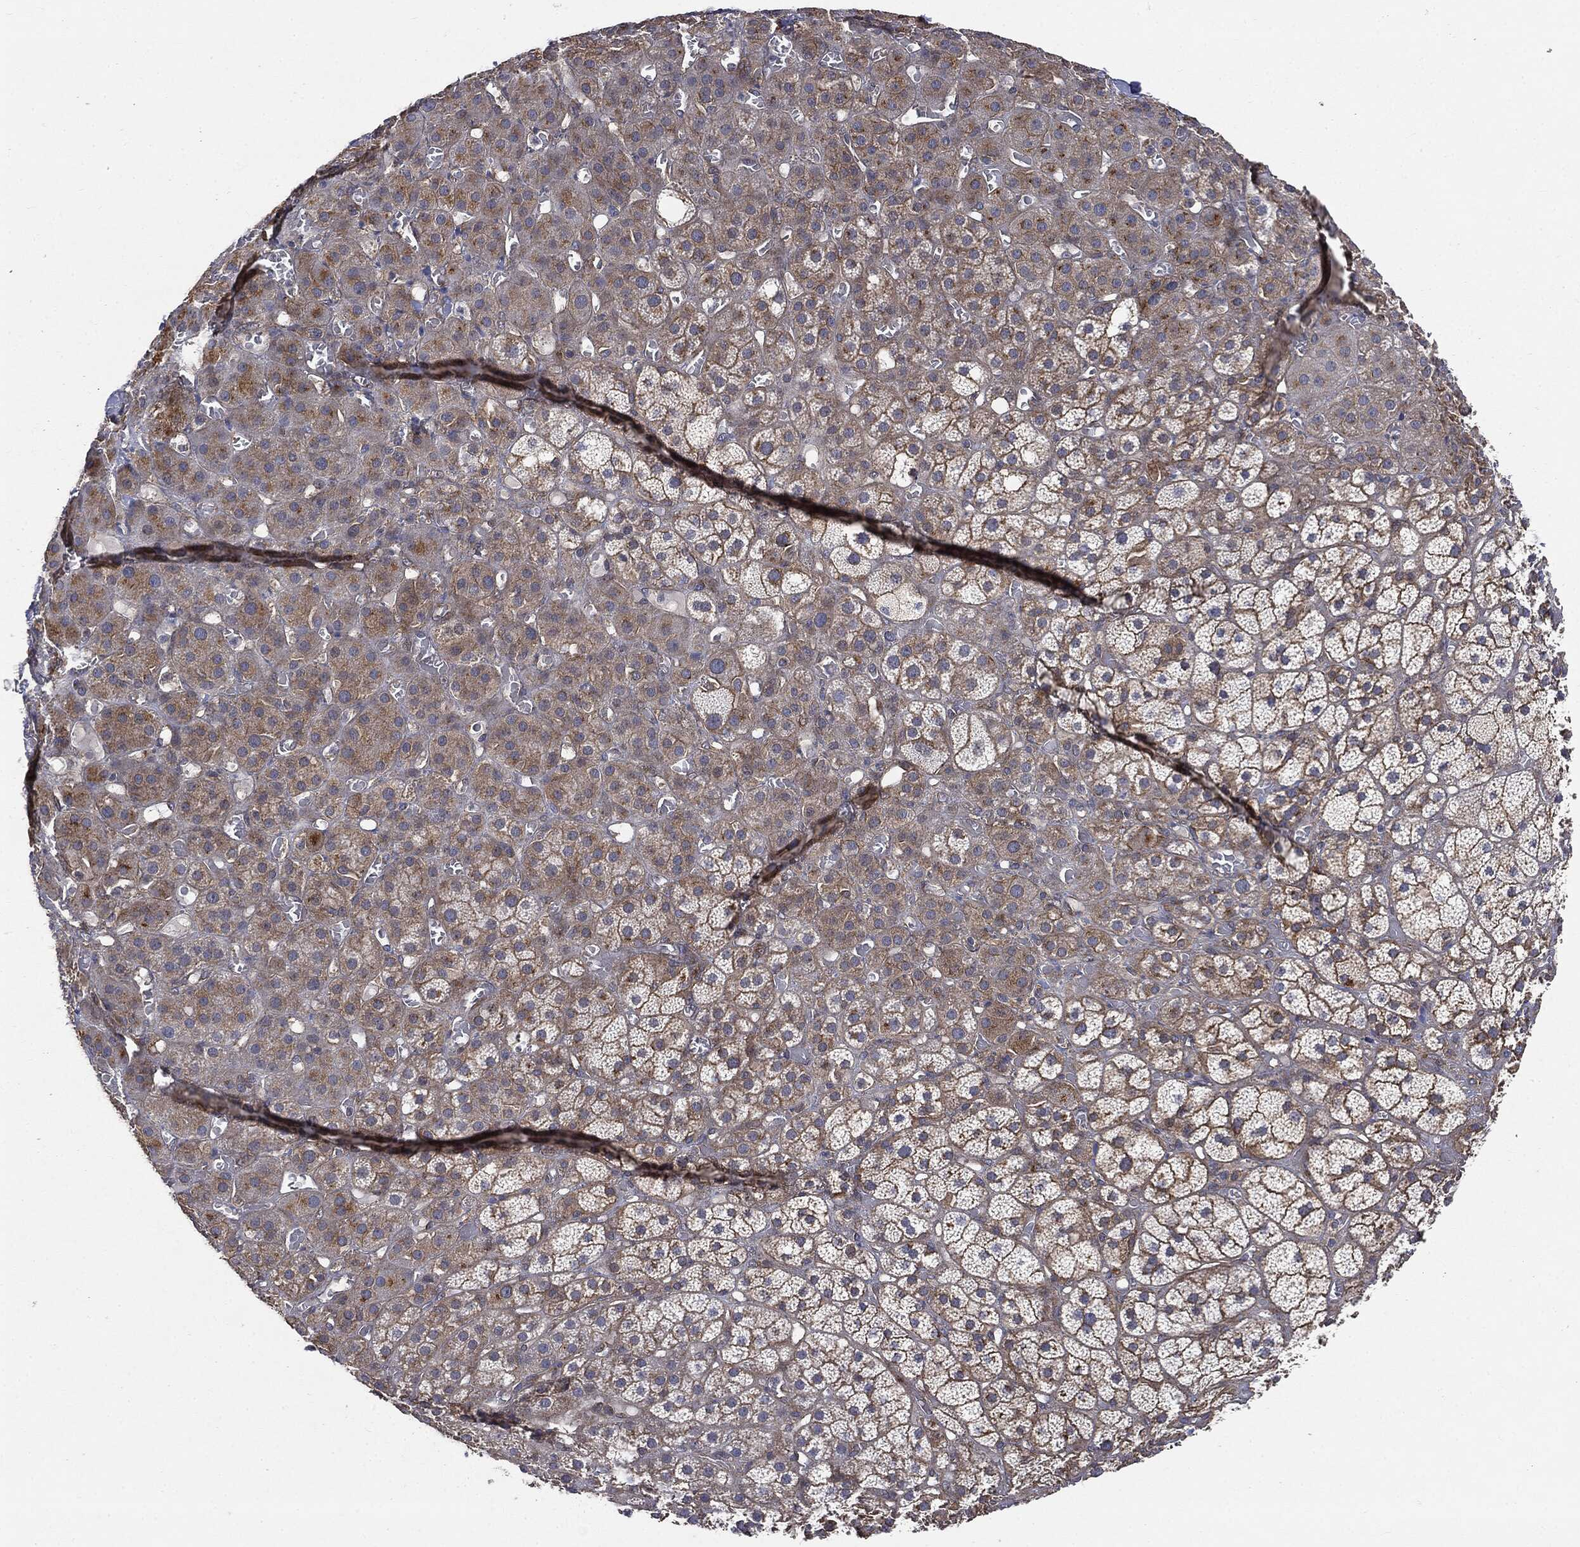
{"staining": {"intensity": "moderate", "quantity": "25%-75%", "location": "cytoplasmic/membranous"}, "tissue": "adrenal gland", "cell_type": "Glandular cells", "image_type": "normal", "snomed": [{"axis": "morphology", "description": "Normal tissue, NOS"}, {"axis": "topography", "description": "Adrenal gland"}], "caption": "An image of adrenal gland stained for a protein displays moderate cytoplasmic/membranous brown staining in glandular cells. (Stains: DAB in brown, nuclei in blue, Microscopy: brightfield microscopy at high magnification).", "gene": "EPS15L1", "patient": {"sex": "male", "age": 70}}